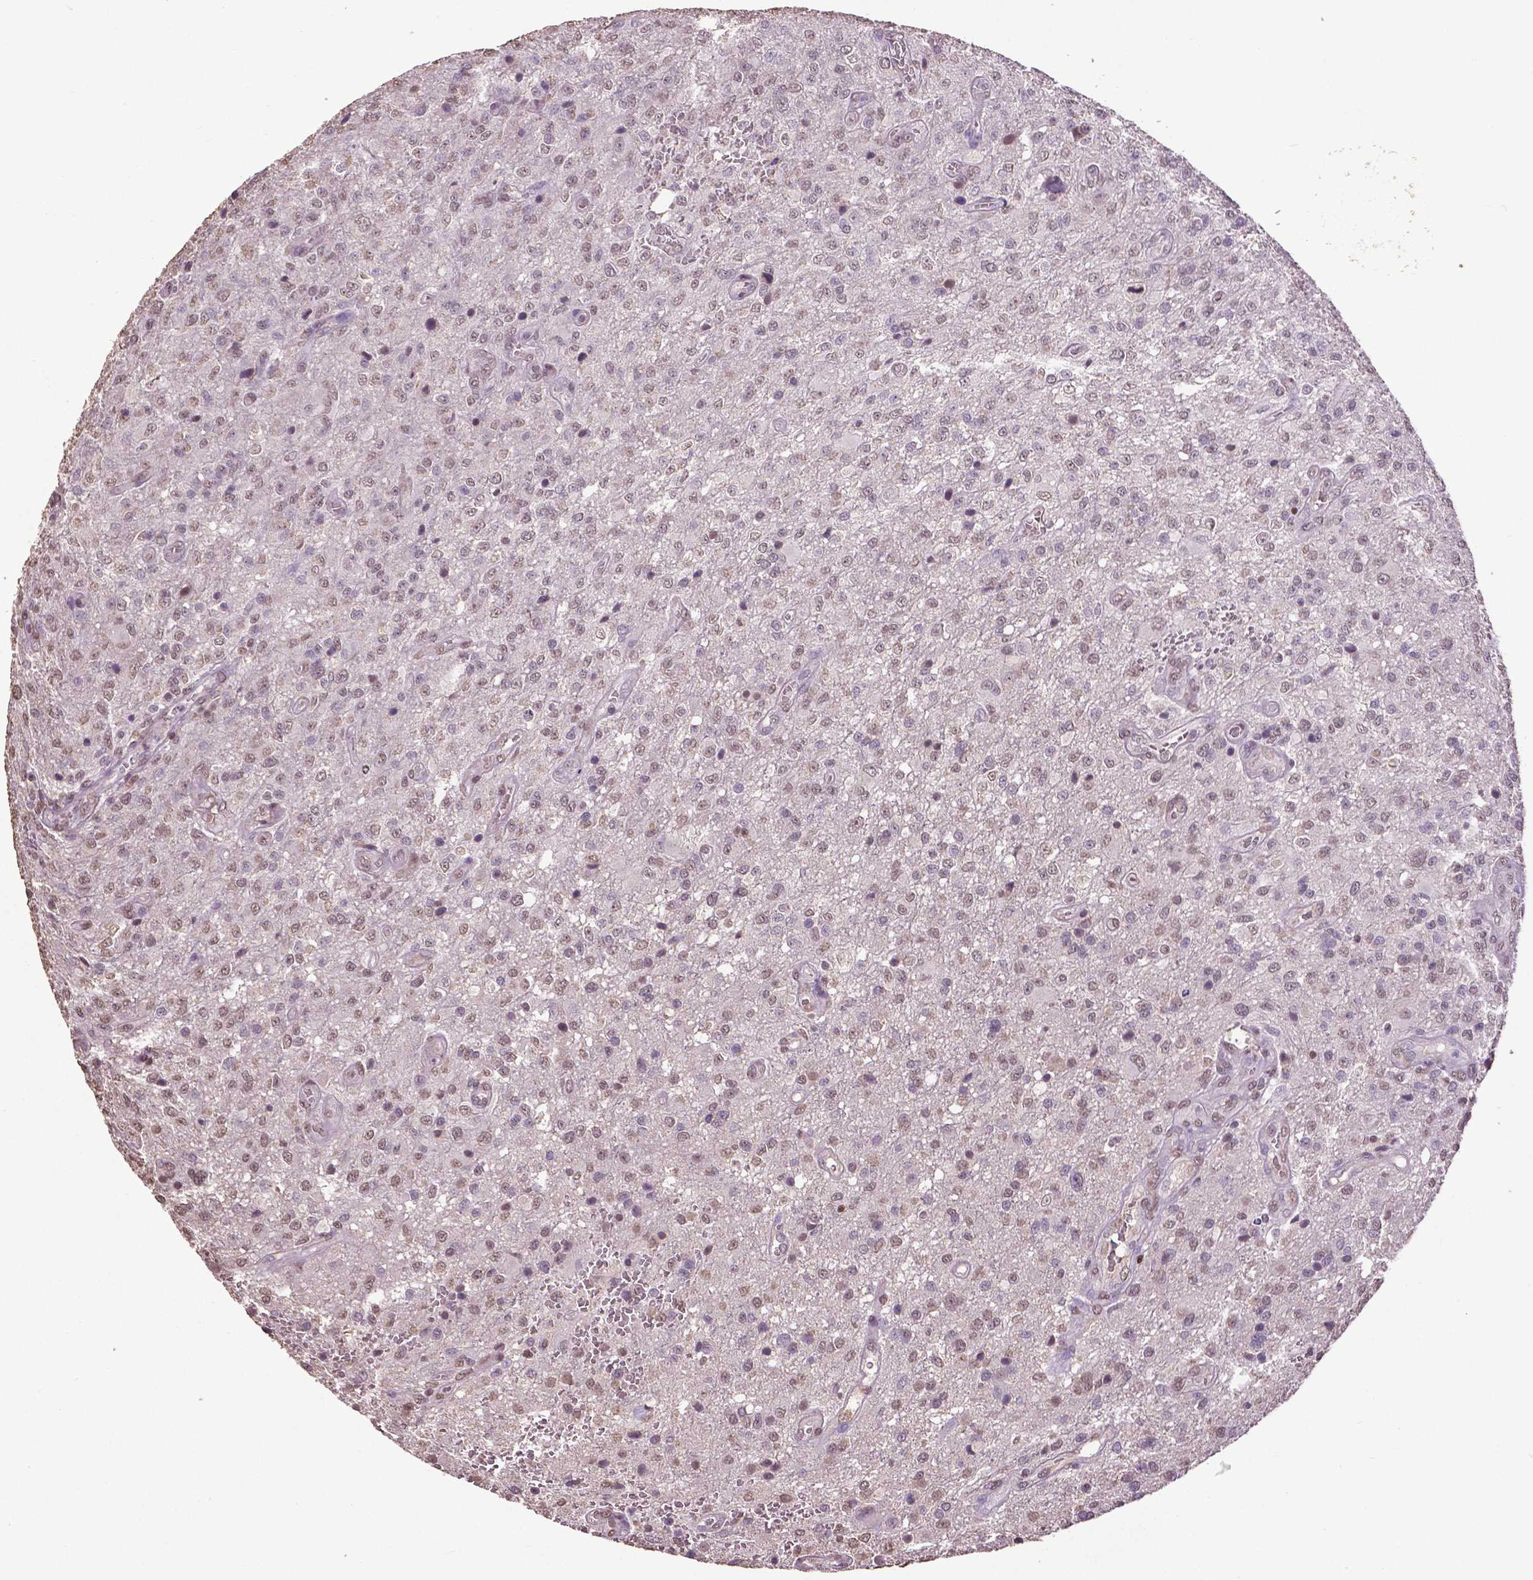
{"staining": {"intensity": "weak", "quantity": "<25%", "location": "nuclear"}, "tissue": "glioma", "cell_type": "Tumor cells", "image_type": "cancer", "snomed": [{"axis": "morphology", "description": "Glioma, malignant, Low grade"}, {"axis": "topography", "description": "Brain"}], "caption": "Immunohistochemistry of glioma exhibits no positivity in tumor cells.", "gene": "RUNX3", "patient": {"sex": "male", "age": 66}}